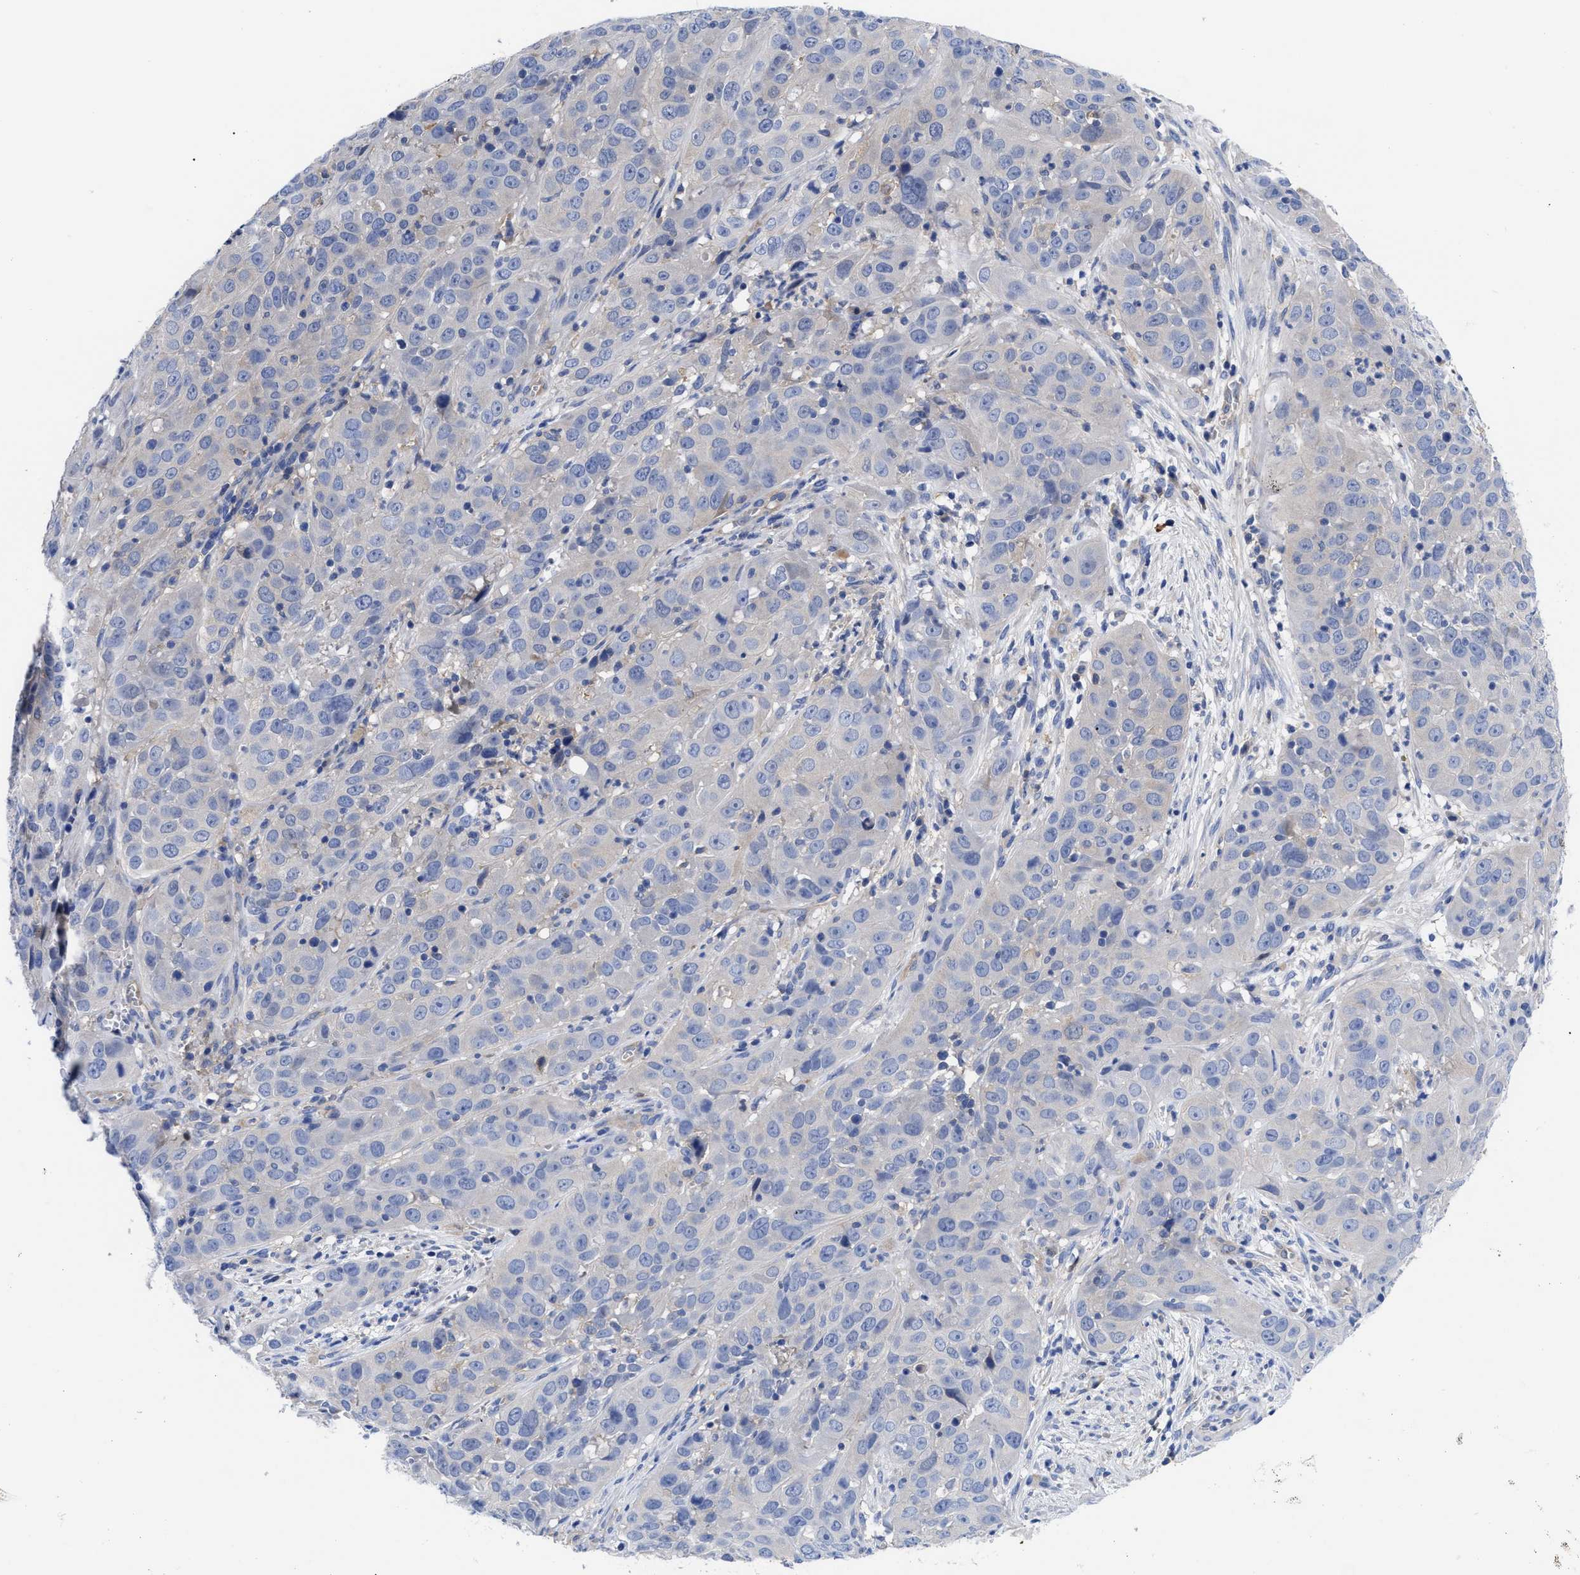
{"staining": {"intensity": "negative", "quantity": "none", "location": "none"}, "tissue": "cervical cancer", "cell_type": "Tumor cells", "image_type": "cancer", "snomed": [{"axis": "morphology", "description": "Squamous cell carcinoma, NOS"}, {"axis": "topography", "description": "Cervix"}], "caption": "An IHC photomicrograph of squamous cell carcinoma (cervical) is shown. There is no staining in tumor cells of squamous cell carcinoma (cervical).", "gene": "RBKS", "patient": {"sex": "female", "age": 32}}